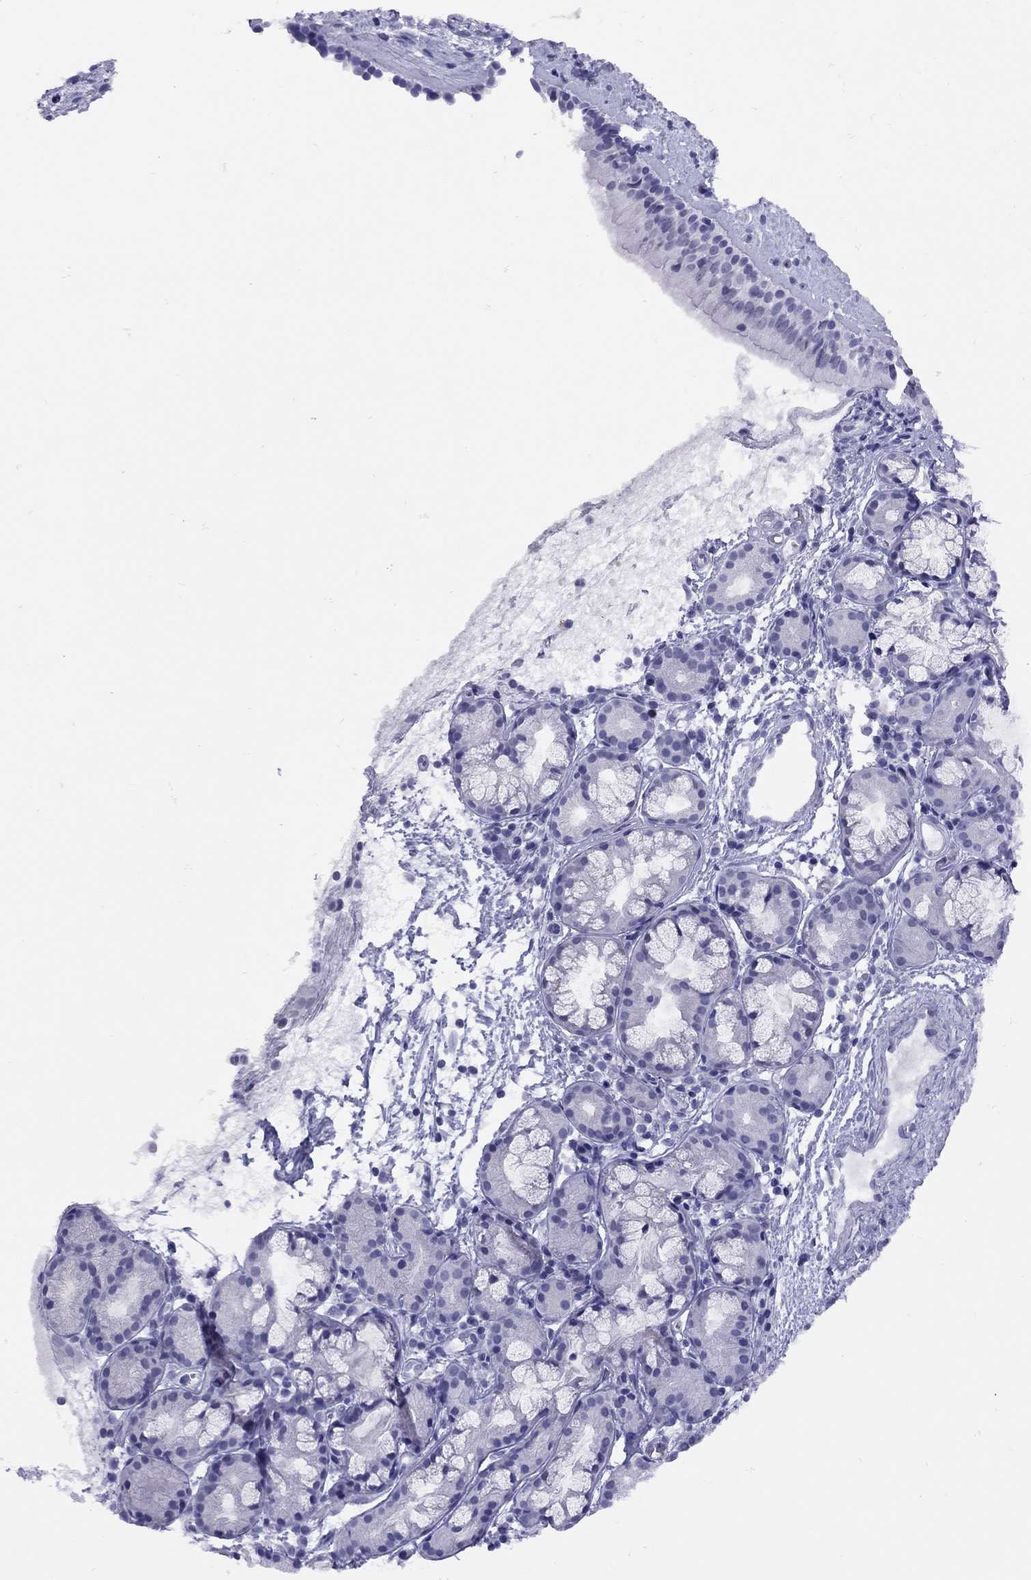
{"staining": {"intensity": "negative", "quantity": "none", "location": "none"}, "tissue": "nasopharynx", "cell_type": "Respiratory epithelial cells", "image_type": "normal", "snomed": [{"axis": "morphology", "description": "Normal tissue, NOS"}, {"axis": "topography", "description": "Nasopharynx"}], "caption": "Nasopharynx was stained to show a protein in brown. There is no significant positivity in respiratory epithelial cells. The staining is performed using DAB brown chromogen with nuclei counter-stained in using hematoxylin.", "gene": "LYAR", "patient": {"sex": "male", "age": 29}}